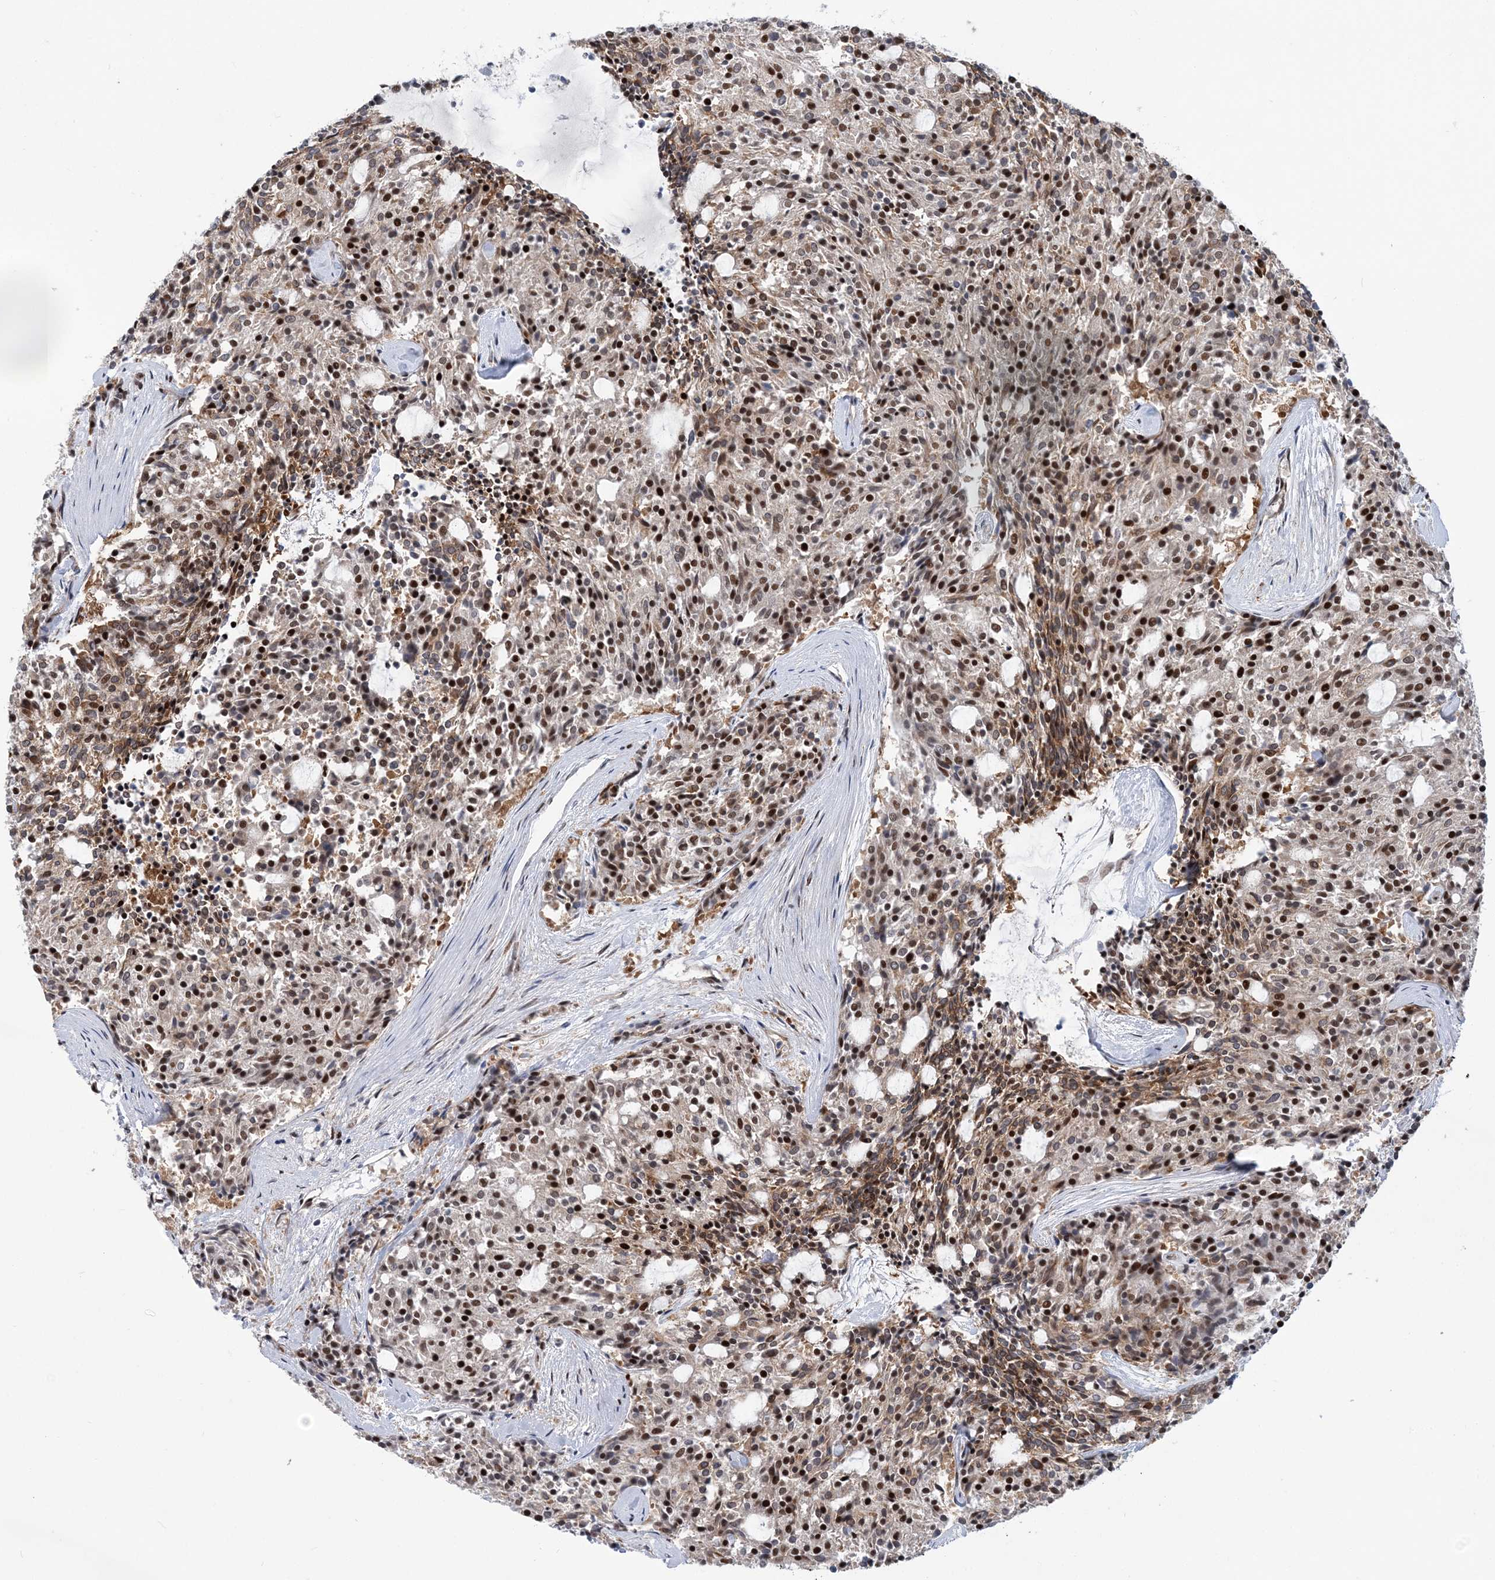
{"staining": {"intensity": "moderate", "quantity": ">75%", "location": "cytoplasmic/membranous,nuclear"}, "tissue": "carcinoid", "cell_type": "Tumor cells", "image_type": "cancer", "snomed": [{"axis": "morphology", "description": "Carcinoid, malignant, NOS"}, {"axis": "topography", "description": "Pancreas"}], "caption": "Malignant carcinoid was stained to show a protein in brown. There is medium levels of moderate cytoplasmic/membranous and nuclear staining in approximately >75% of tumor cells. Using DAB (brown) and hematoxylin (blue) stains, captured at high magnification using brightfield microscopy.", "gene": "PHF1", "patient": {"sex": "female", "age": 54}}